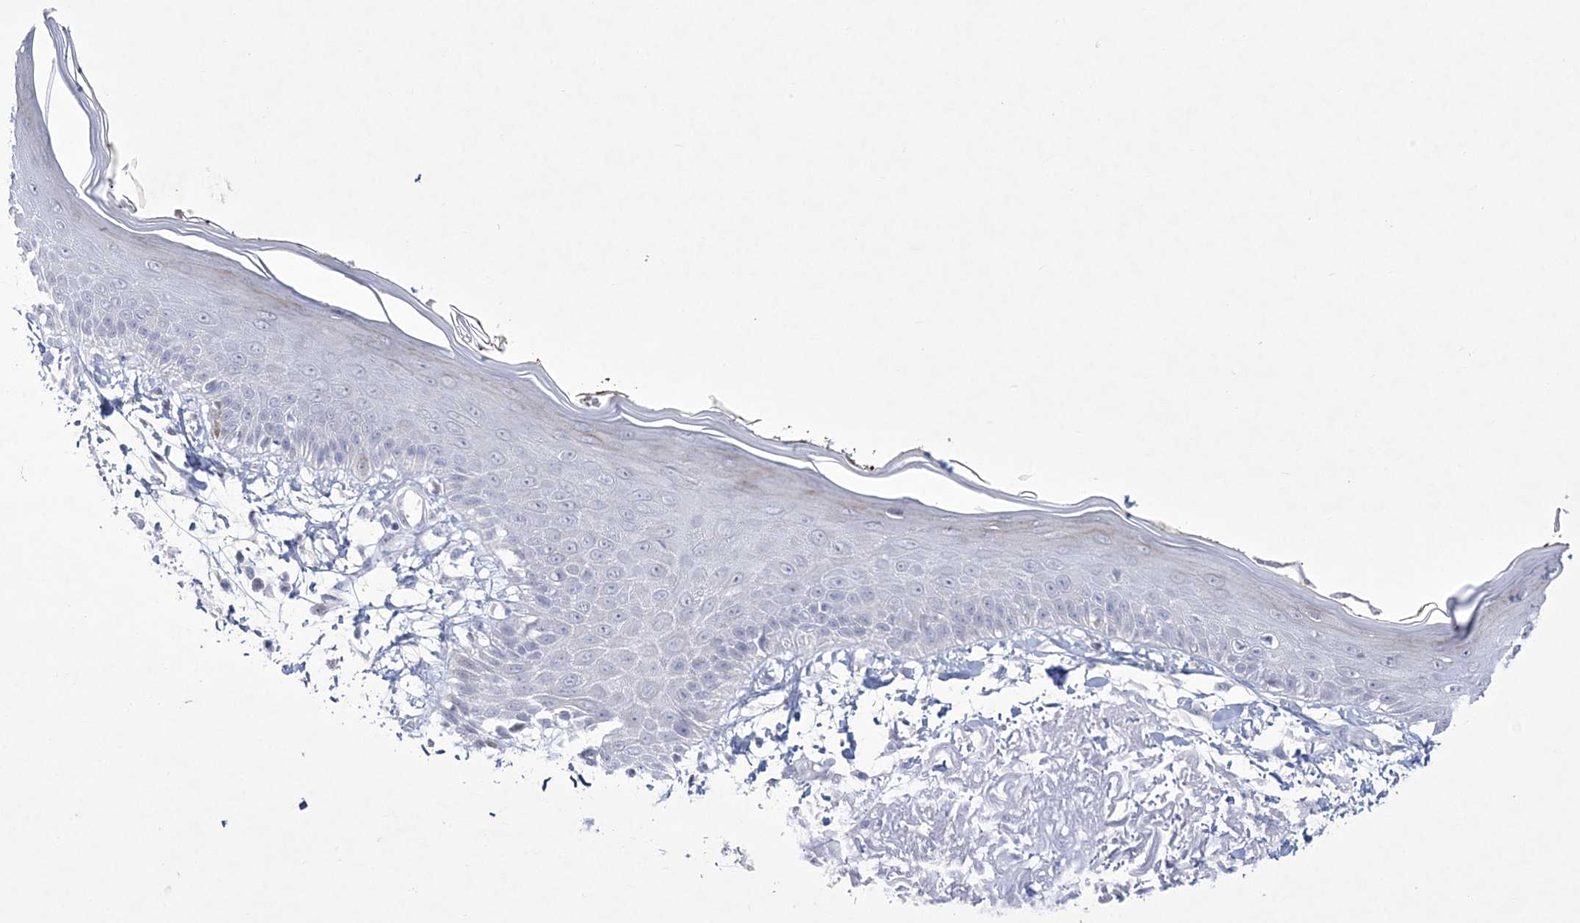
{"staining": {"intensity": "negative", "quantity": "none", "location": "none"}, "tissue": "skin", "cell_type": "Fibroblasts", "image_type": "normal", "snomed": [{"axis": "morphology", "description": "Normal tissue, NOS"}, {"axis": "topography", "description": "Skin"}, {"axis": "topography", "description": "Skeletal muscle"}], "caption": "High magnification brightfield microscopy of unremarkable skin stained with DAB (3,3'-diaminobenzidine) (brown) and counterstained with hematoxylin (blue): fibroblasts show no significant positivity. (DAB IHC, high magnification).", "gene": "WDR27", "patient": {"sex": "male", "age": 83}}